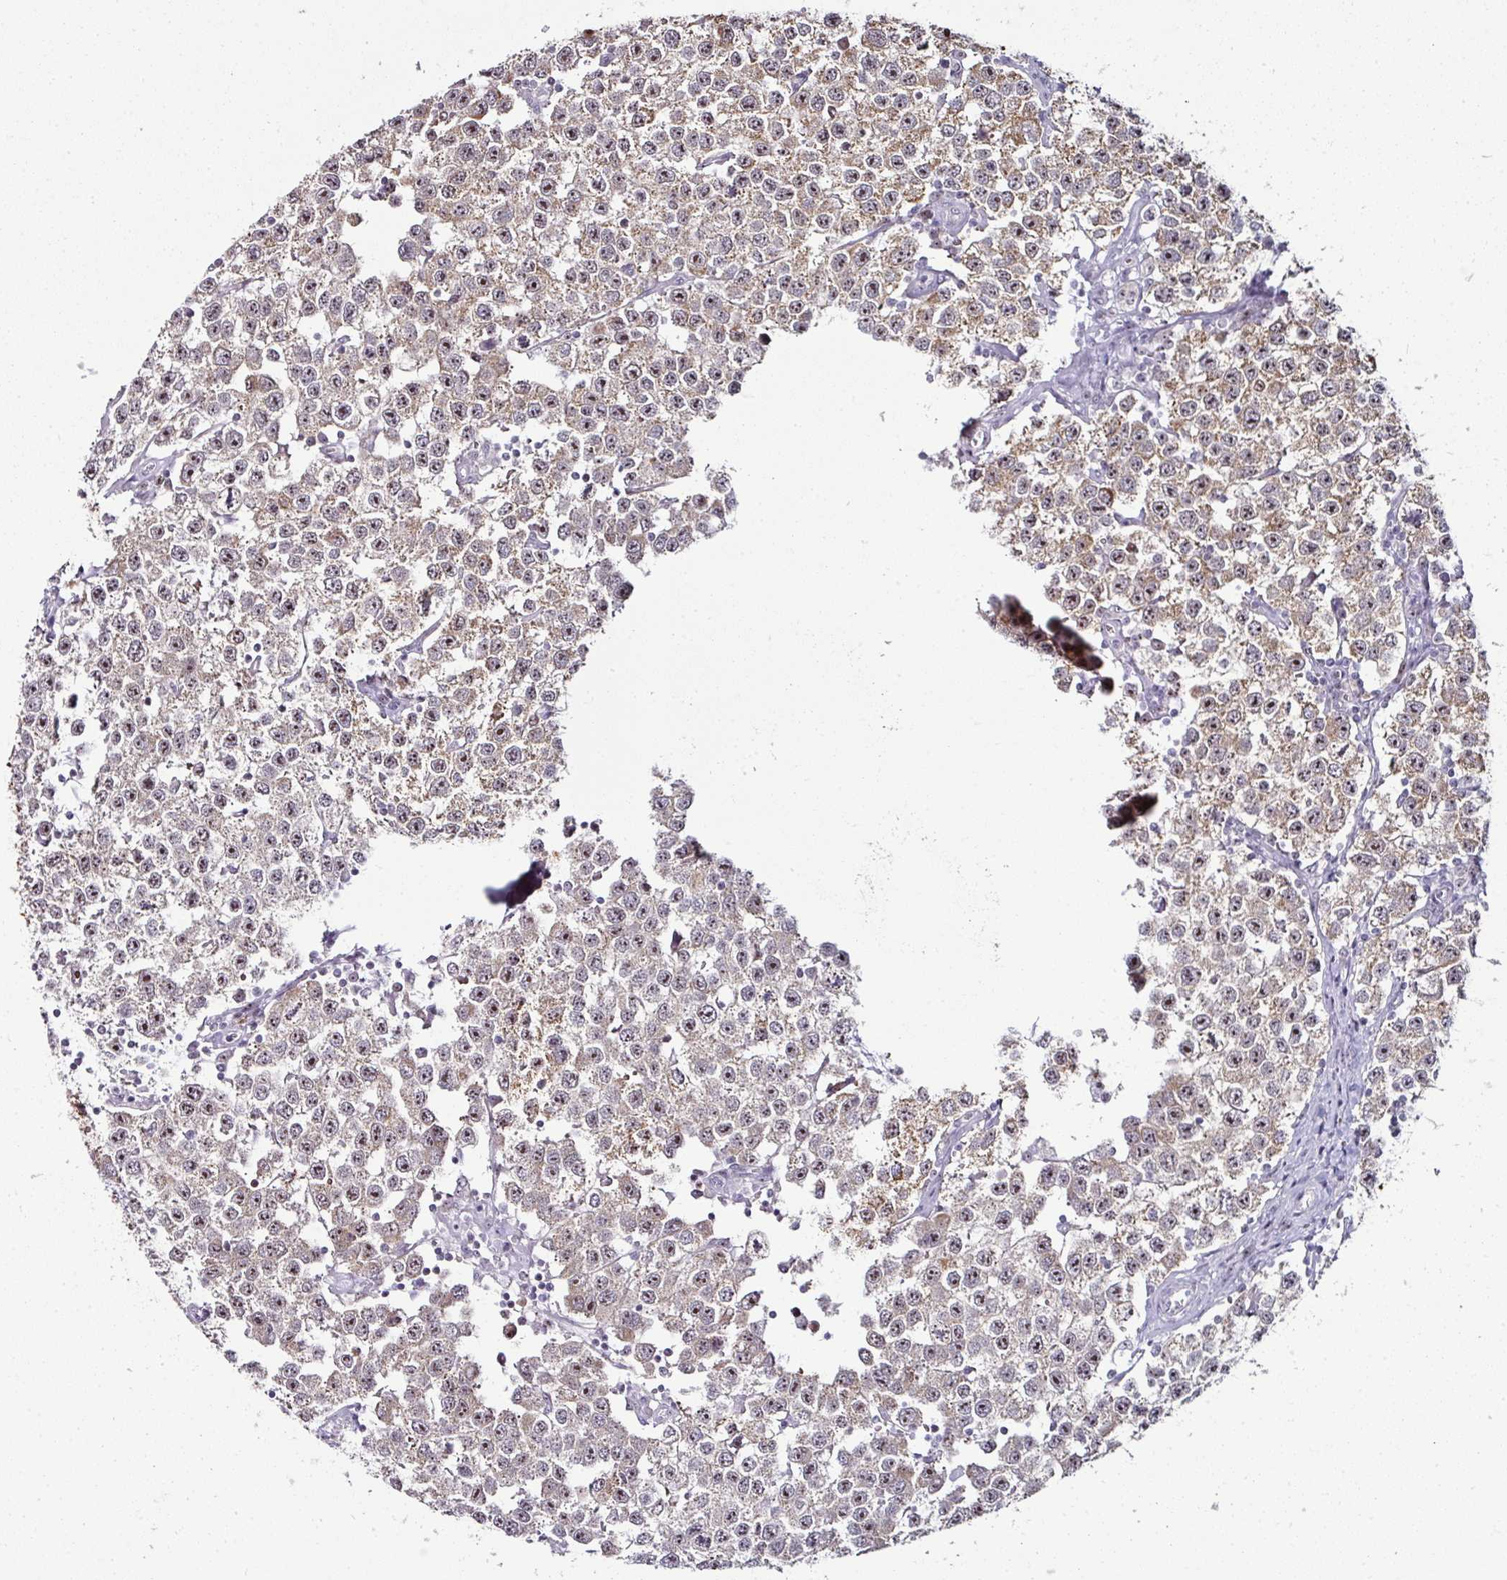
{"staining": {"intensity": "moderate", "quantity": "25%-75%", "location": "cytoplasmic/membranous,nuclear"}, "tissue": "testis cancer", "cell_type": "Tumor cells", "image_type": "cancer", "snomed": [{"axis": "morphology", "description": "Seminoma, NOS"}, {"axis": "topography", "description": "Testis"}], "caption": "Moderate cytoplasmic/membranous and nuclear expression is seen in about 25%-75% of tumor cells in seminoma (testis).", "gene": "NACC2", "patient": {"sex": "male", "age": 34}}